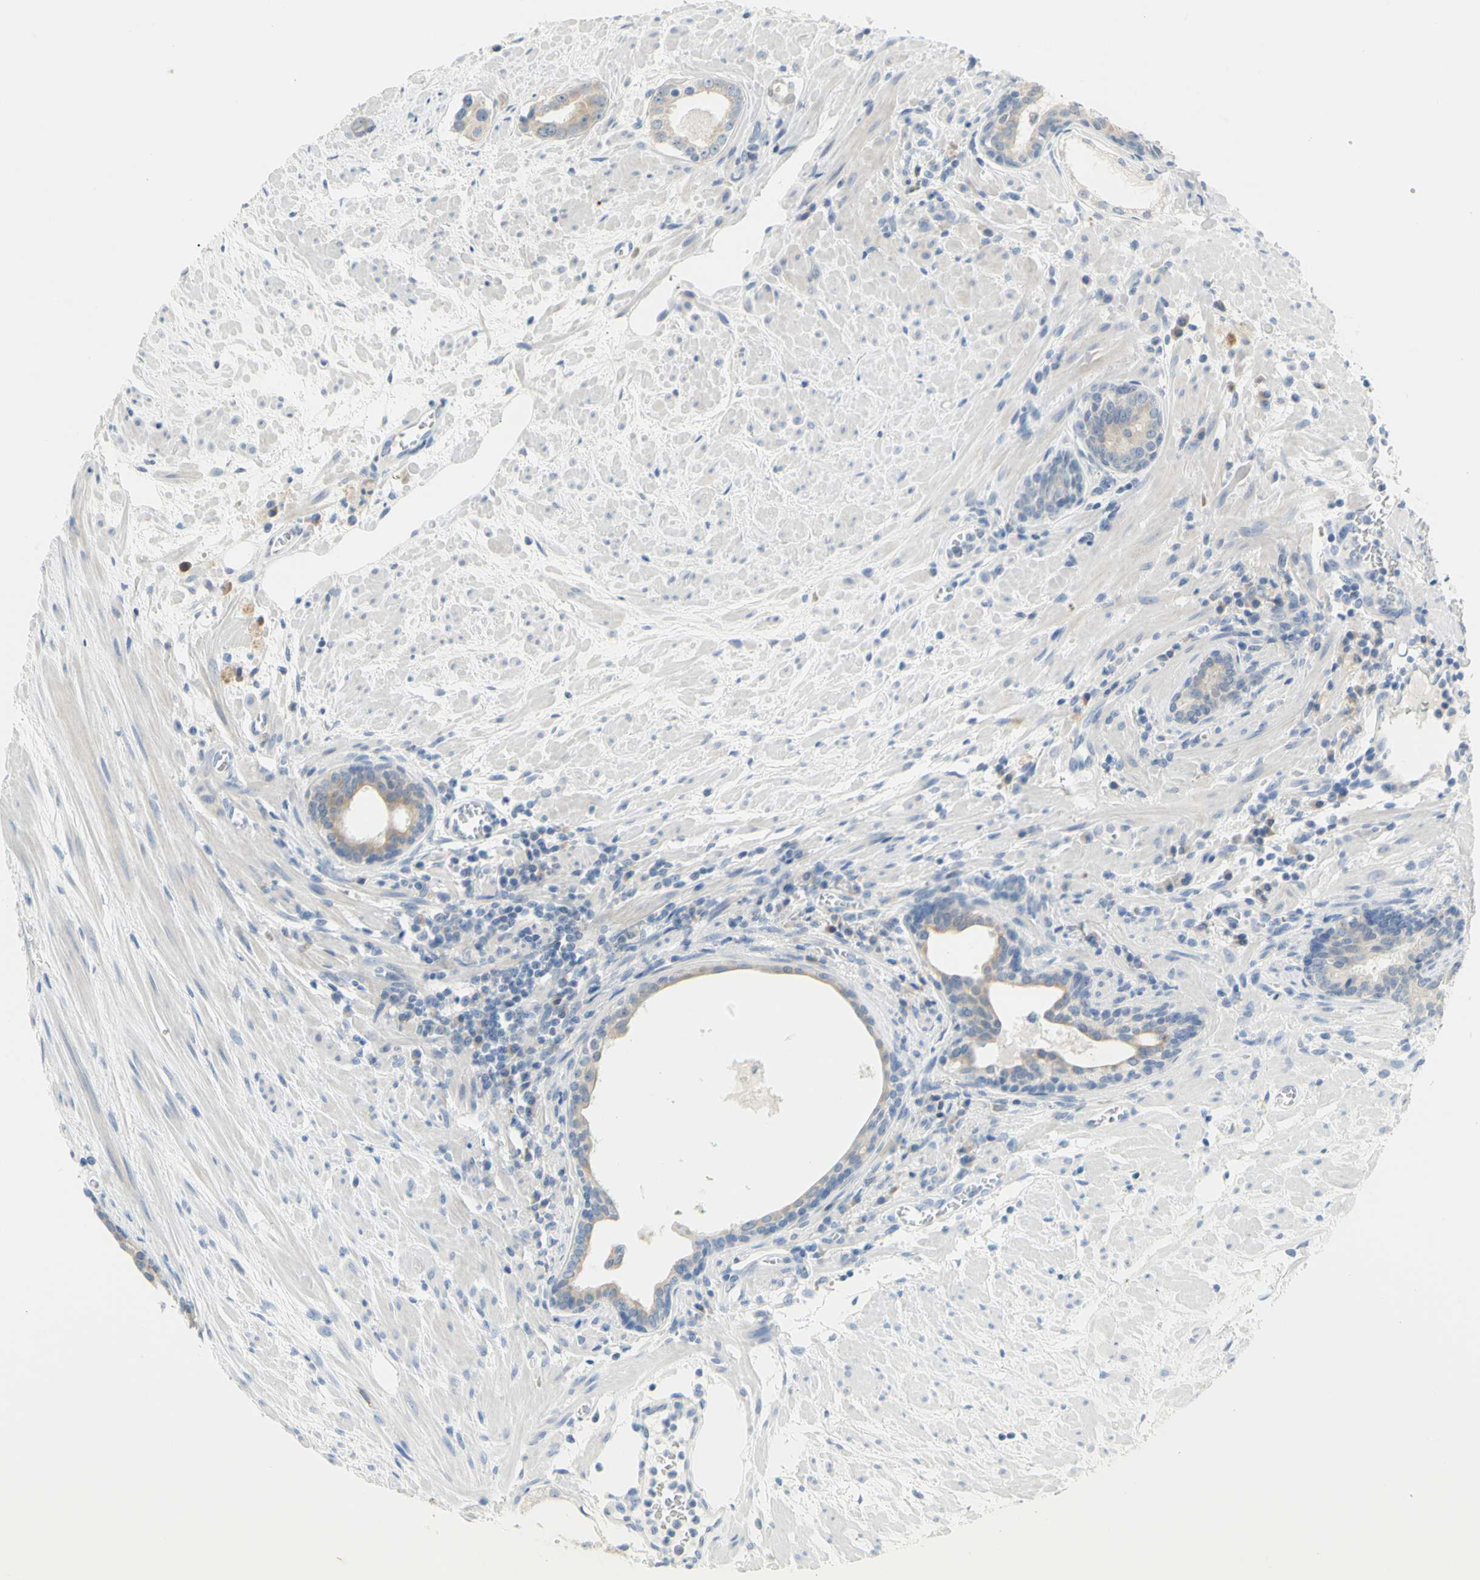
{"staining": {"intensity": "weak", "quantity": "25%-75%", "location": "cytoplasmic/membranous"}, "tissue": "prostate cancer", "cell_type": "Tumor cells", "image_type": "cancer", "snomed": [{"axis": "morphology", "description": "Adenocarcinoma, Low grade"}, {"axis": "topography", "description": "Prostate"}], "caption": "Prostate adenocarcinoma (low-grade) stained for a protein (brown) exhibits weak cytoplasmic/membranous positive staining in about 25%-75% of tumor cells.", "gene": "CCNB2", "patient": {"sex": "male", "age": 57}}